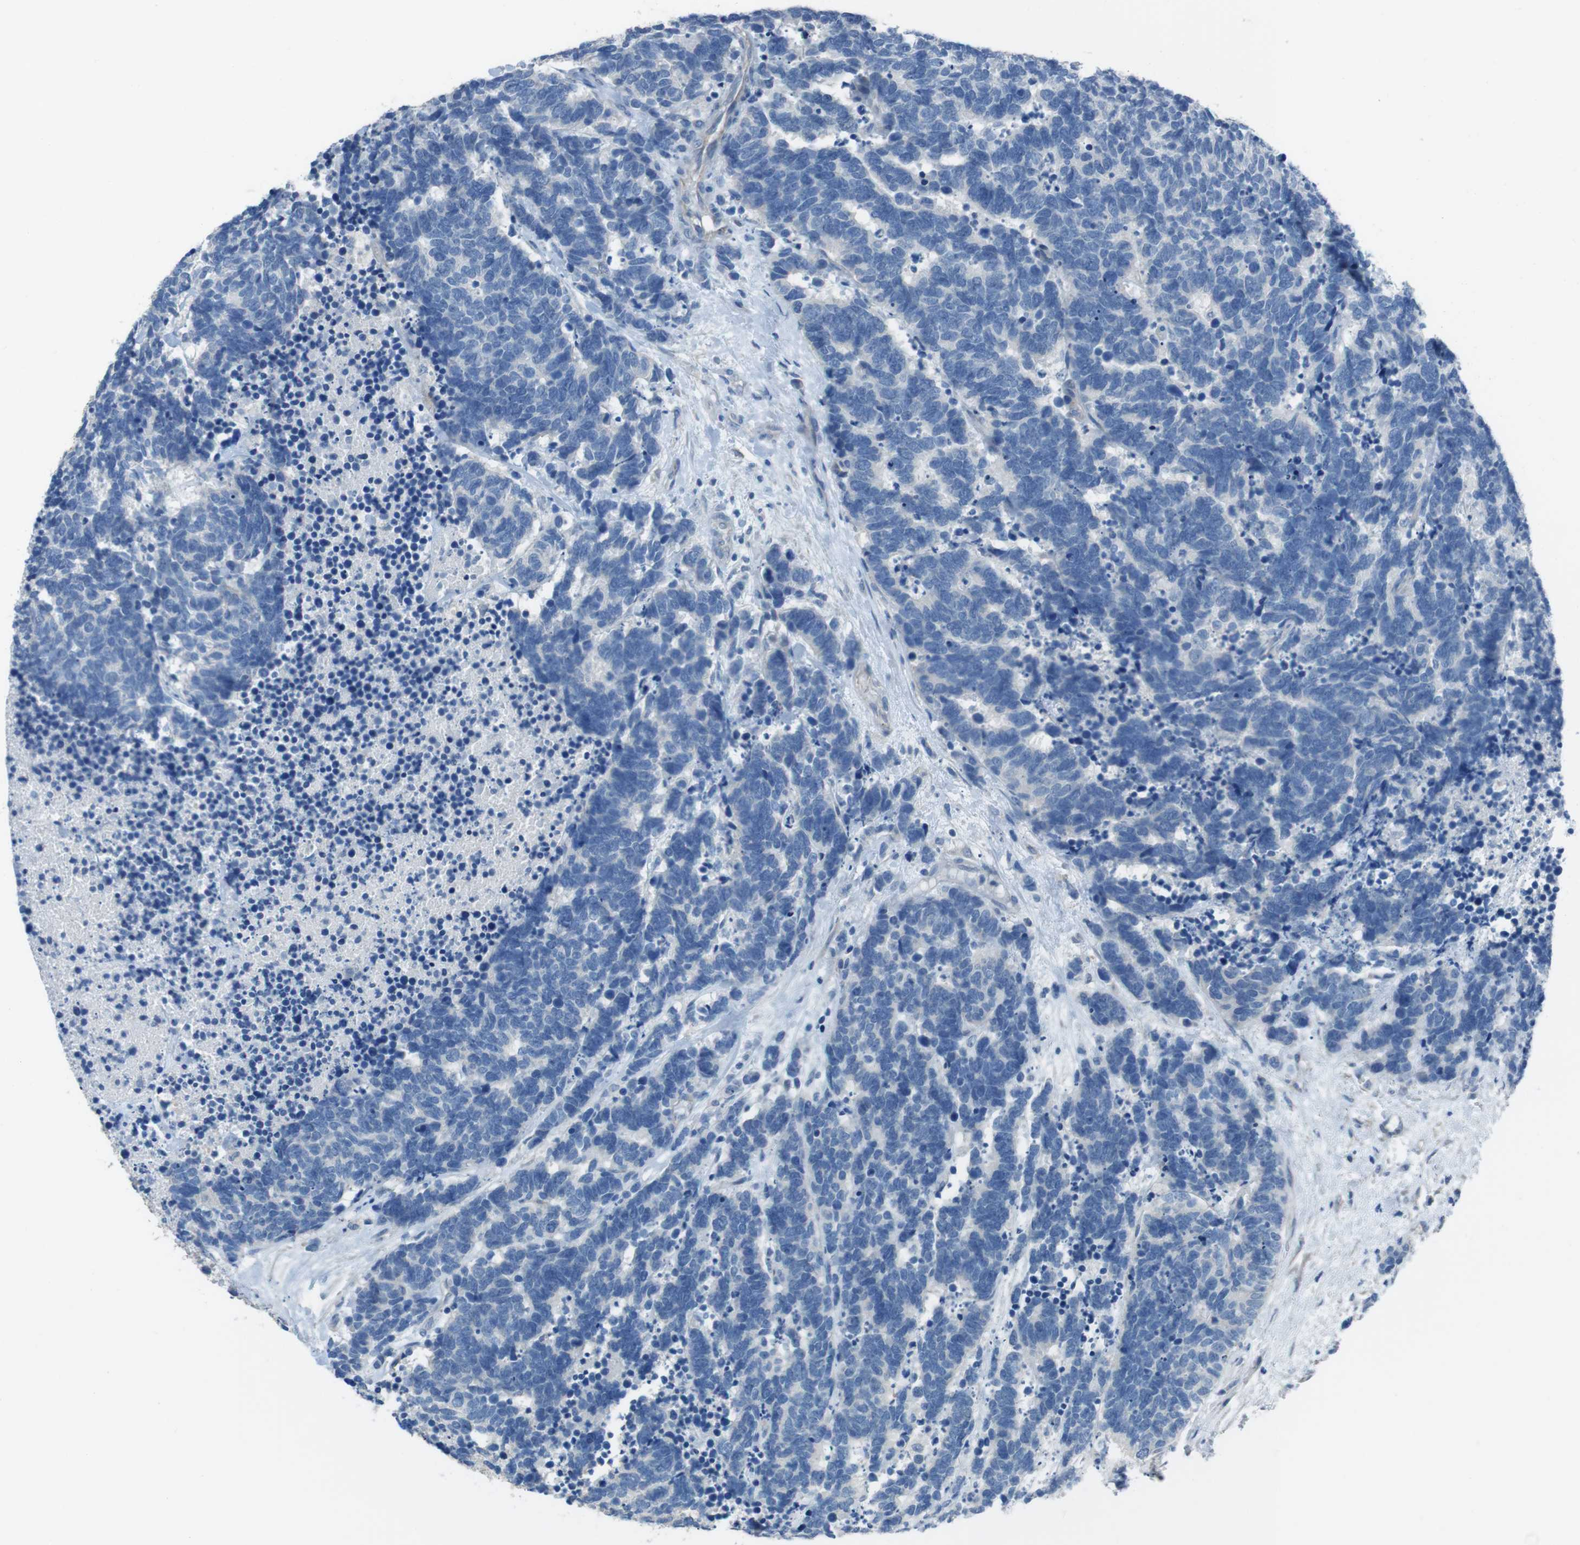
{"staining": {"intensity": "negative", "quantity": "none", "location": "none"}, "tissue": "carcinoid", "cell_type": "Tumor cells", "image_type": "cancer", "snomed": [{"axis": "morphology", "description": "Carcinoma, NOS"}, {"axis": "morphology", "description": "Carcinoid, malignant, NOS"}, {"axis": "topography", "description": "Urinary bladder"}], "caption": "Tumor cells are negative for protein expression in human carcinoid (malignant).", "gene": "CYP2C8", "patient": {"sex": "male", "age": 57}}